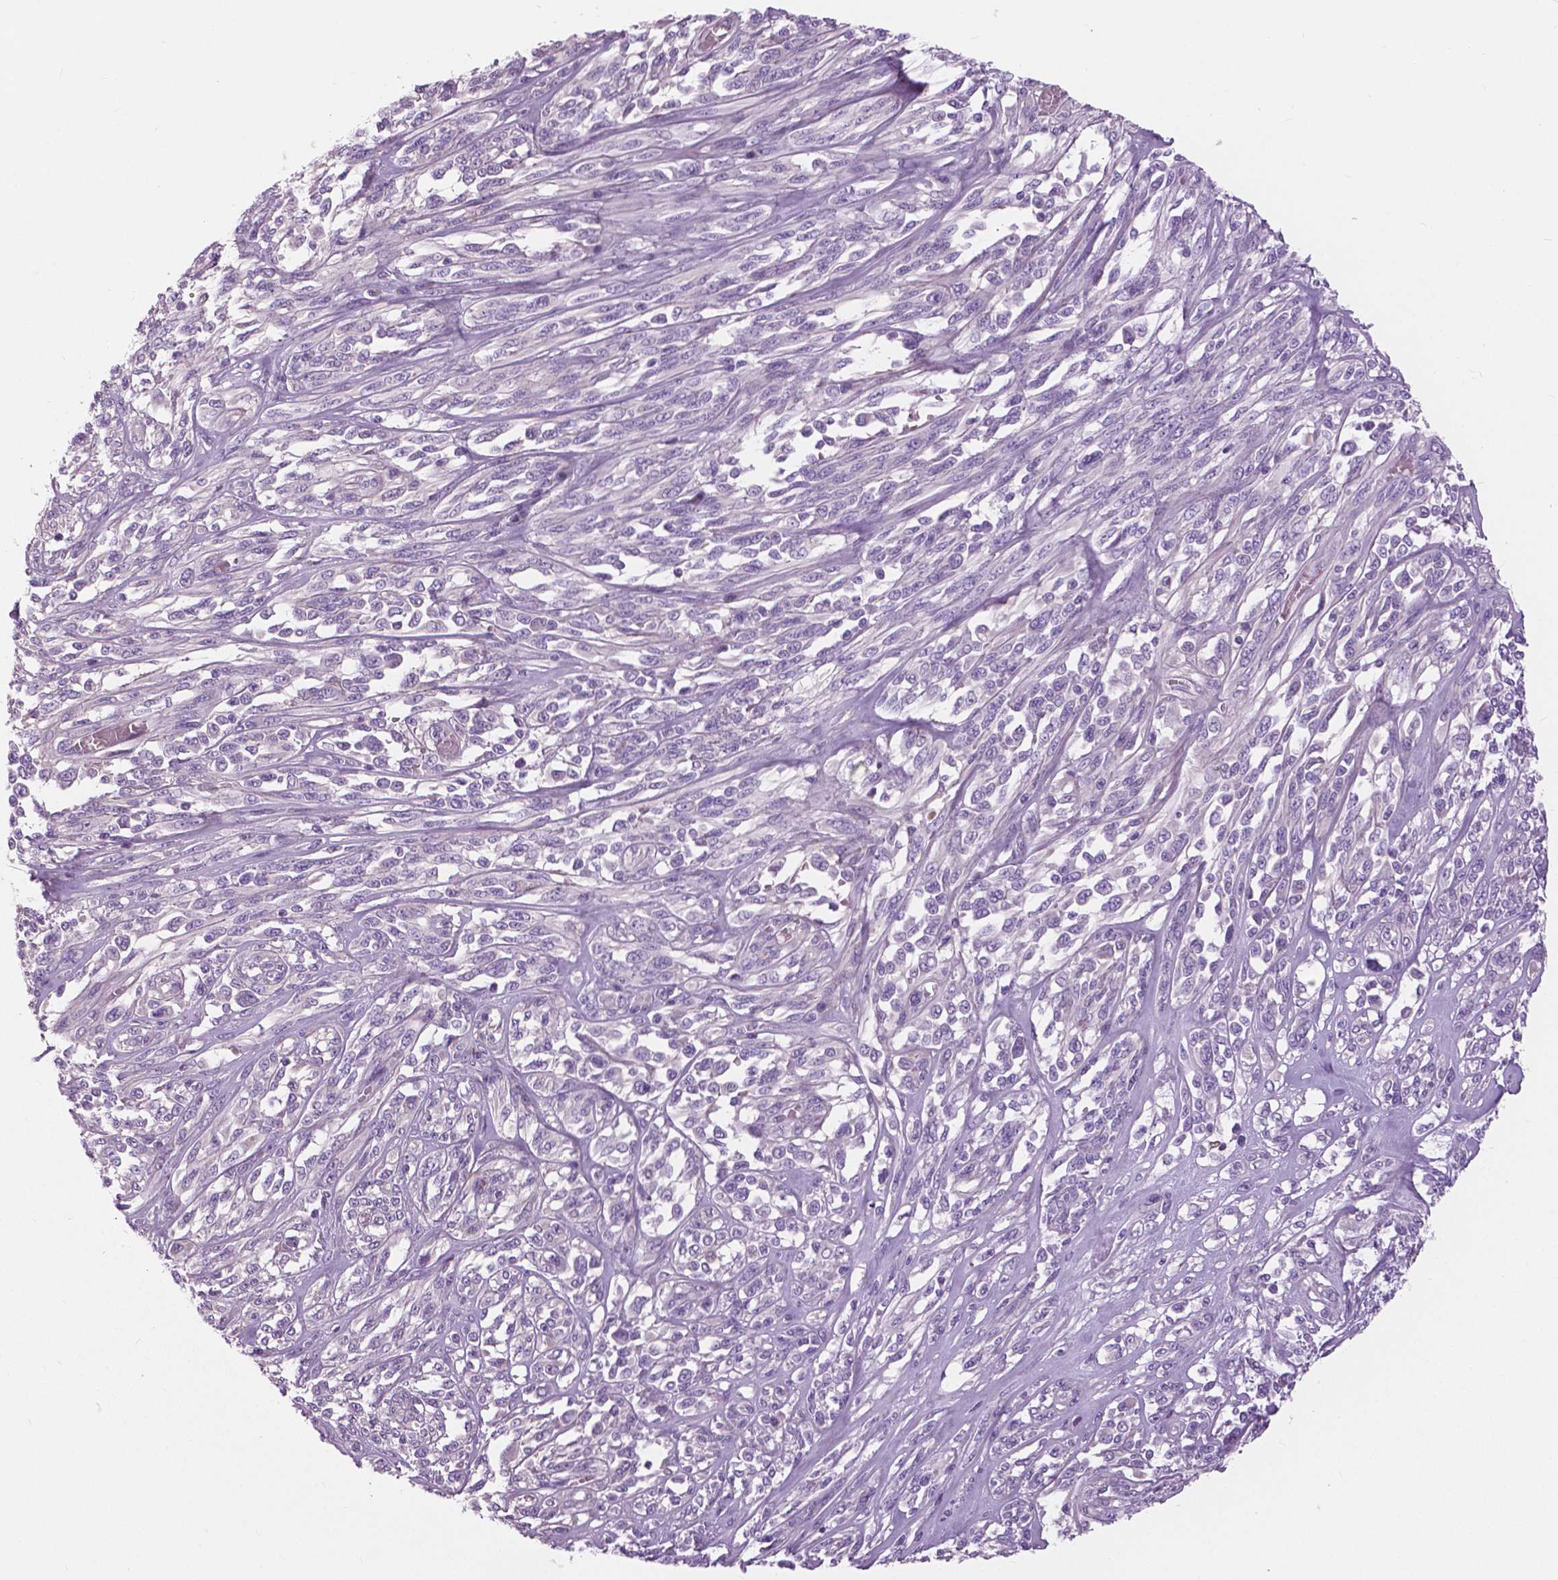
{"staining": {"intensity": "negative", "quantity": "none", "location": "none"}, "tissue": "melanoma", "cell_type": "Tumor cells", "image_type": "cancer", "snomed": [{"axis": "morphology", "description": "Malignant melanoma, NOS"}, {"axis": "topography", "description": "Skin"}], "caption": "The histopathology image reveals no staining of tumor cells in malignant melanoma.", "gene": "SERPINI1", "patient": {"sex": "female", "age": 91}}